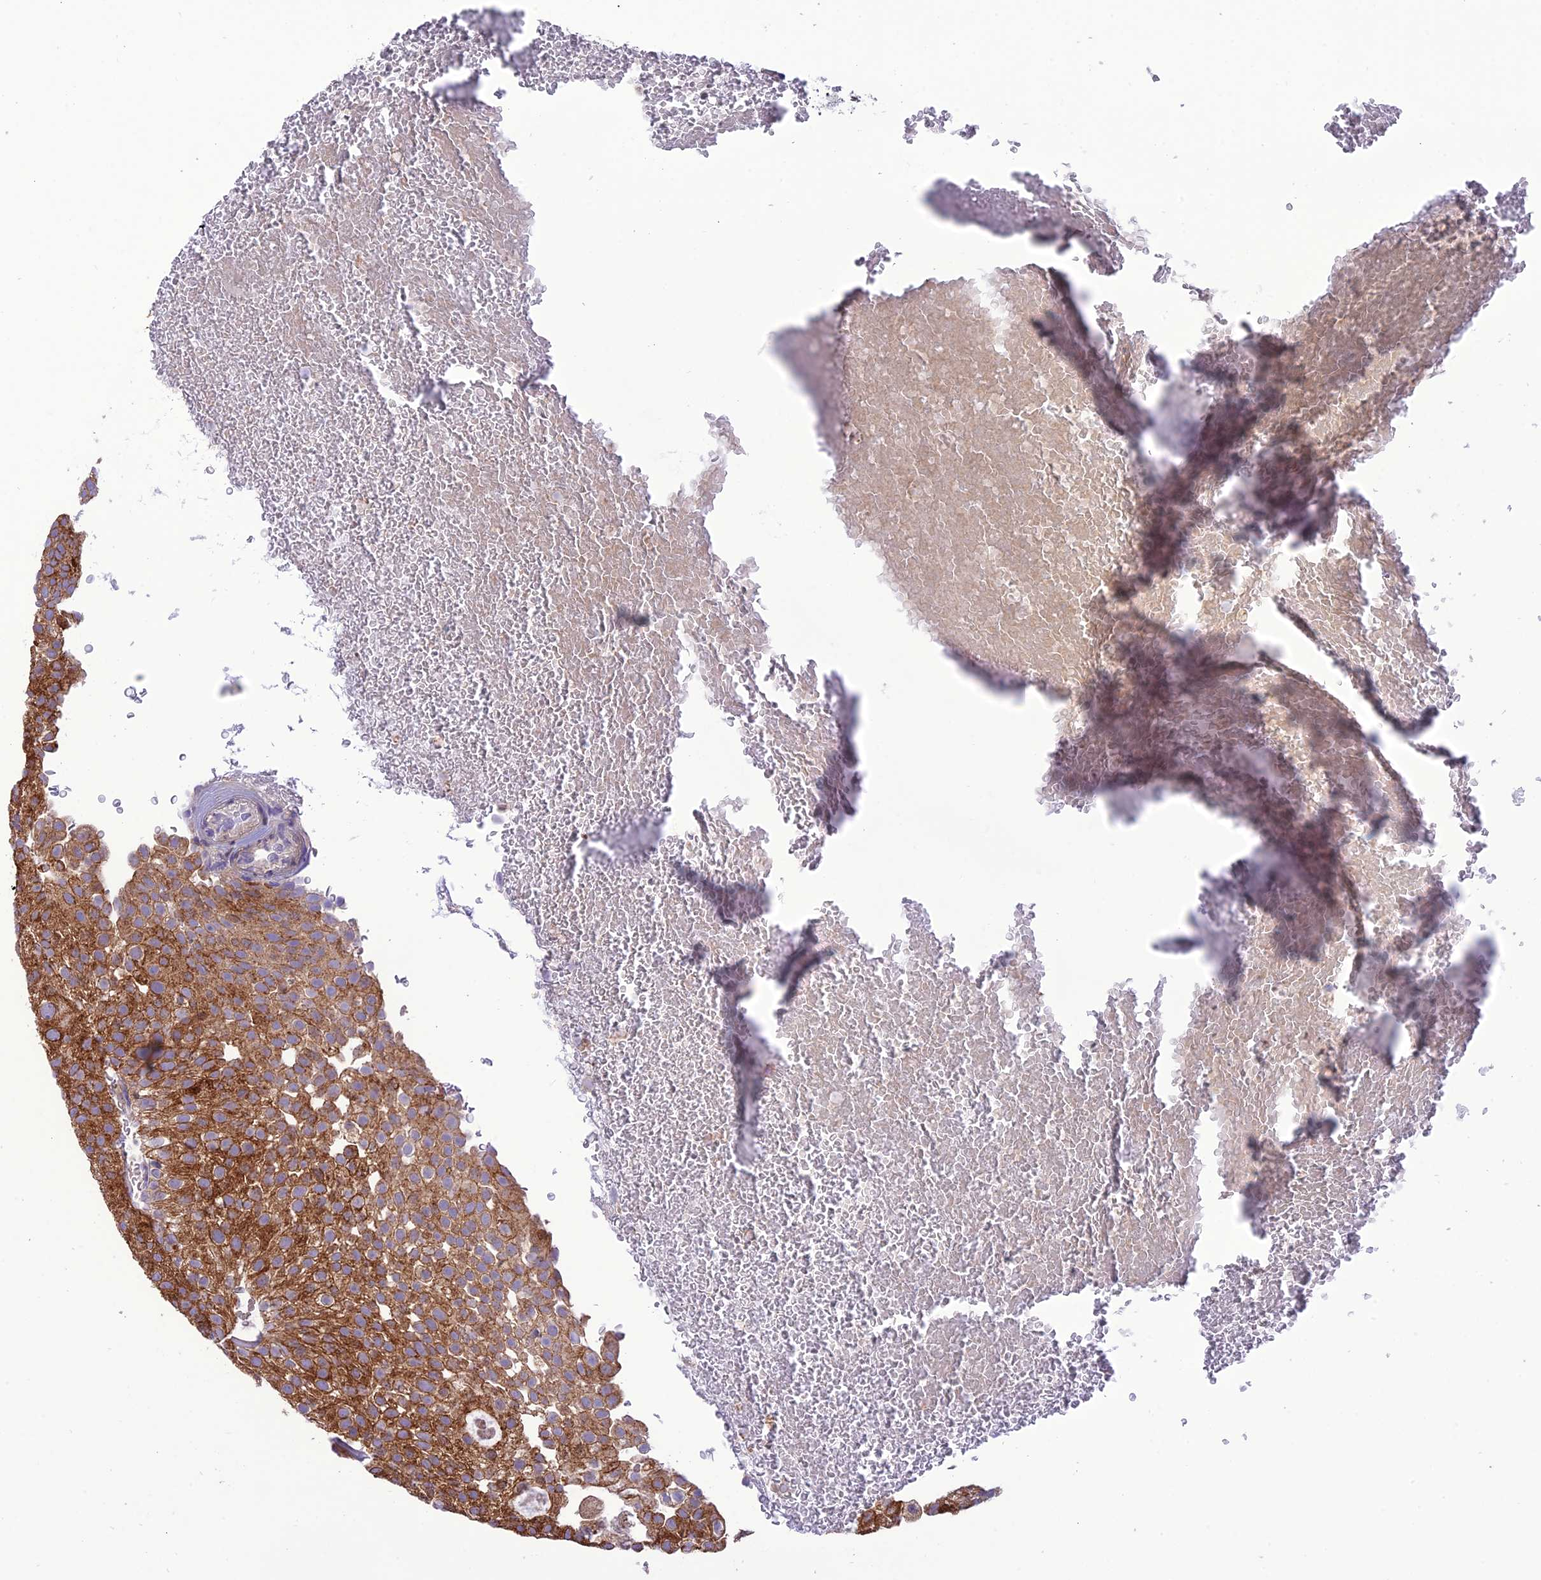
{"staining": {"intensity": "strong", "quantity": ">75%", "location": "cytoplasmic/membranous"}, "tissue": "urothelial cancer", "cell_type": "Tumor cells", "image_type": "cancer", "snomed": [{"axis": "morphology", "description": "Urothelial carcinoma, Low grade"}, {"axis": "topography", "description": "Urinary bladder"}], "caption": "Low-grade urothelial carcinoma stained with a protein marker reveals strong staining in tumor cells.", "gene": "JMY", "patient": {"sex": "male", "age": 78}}